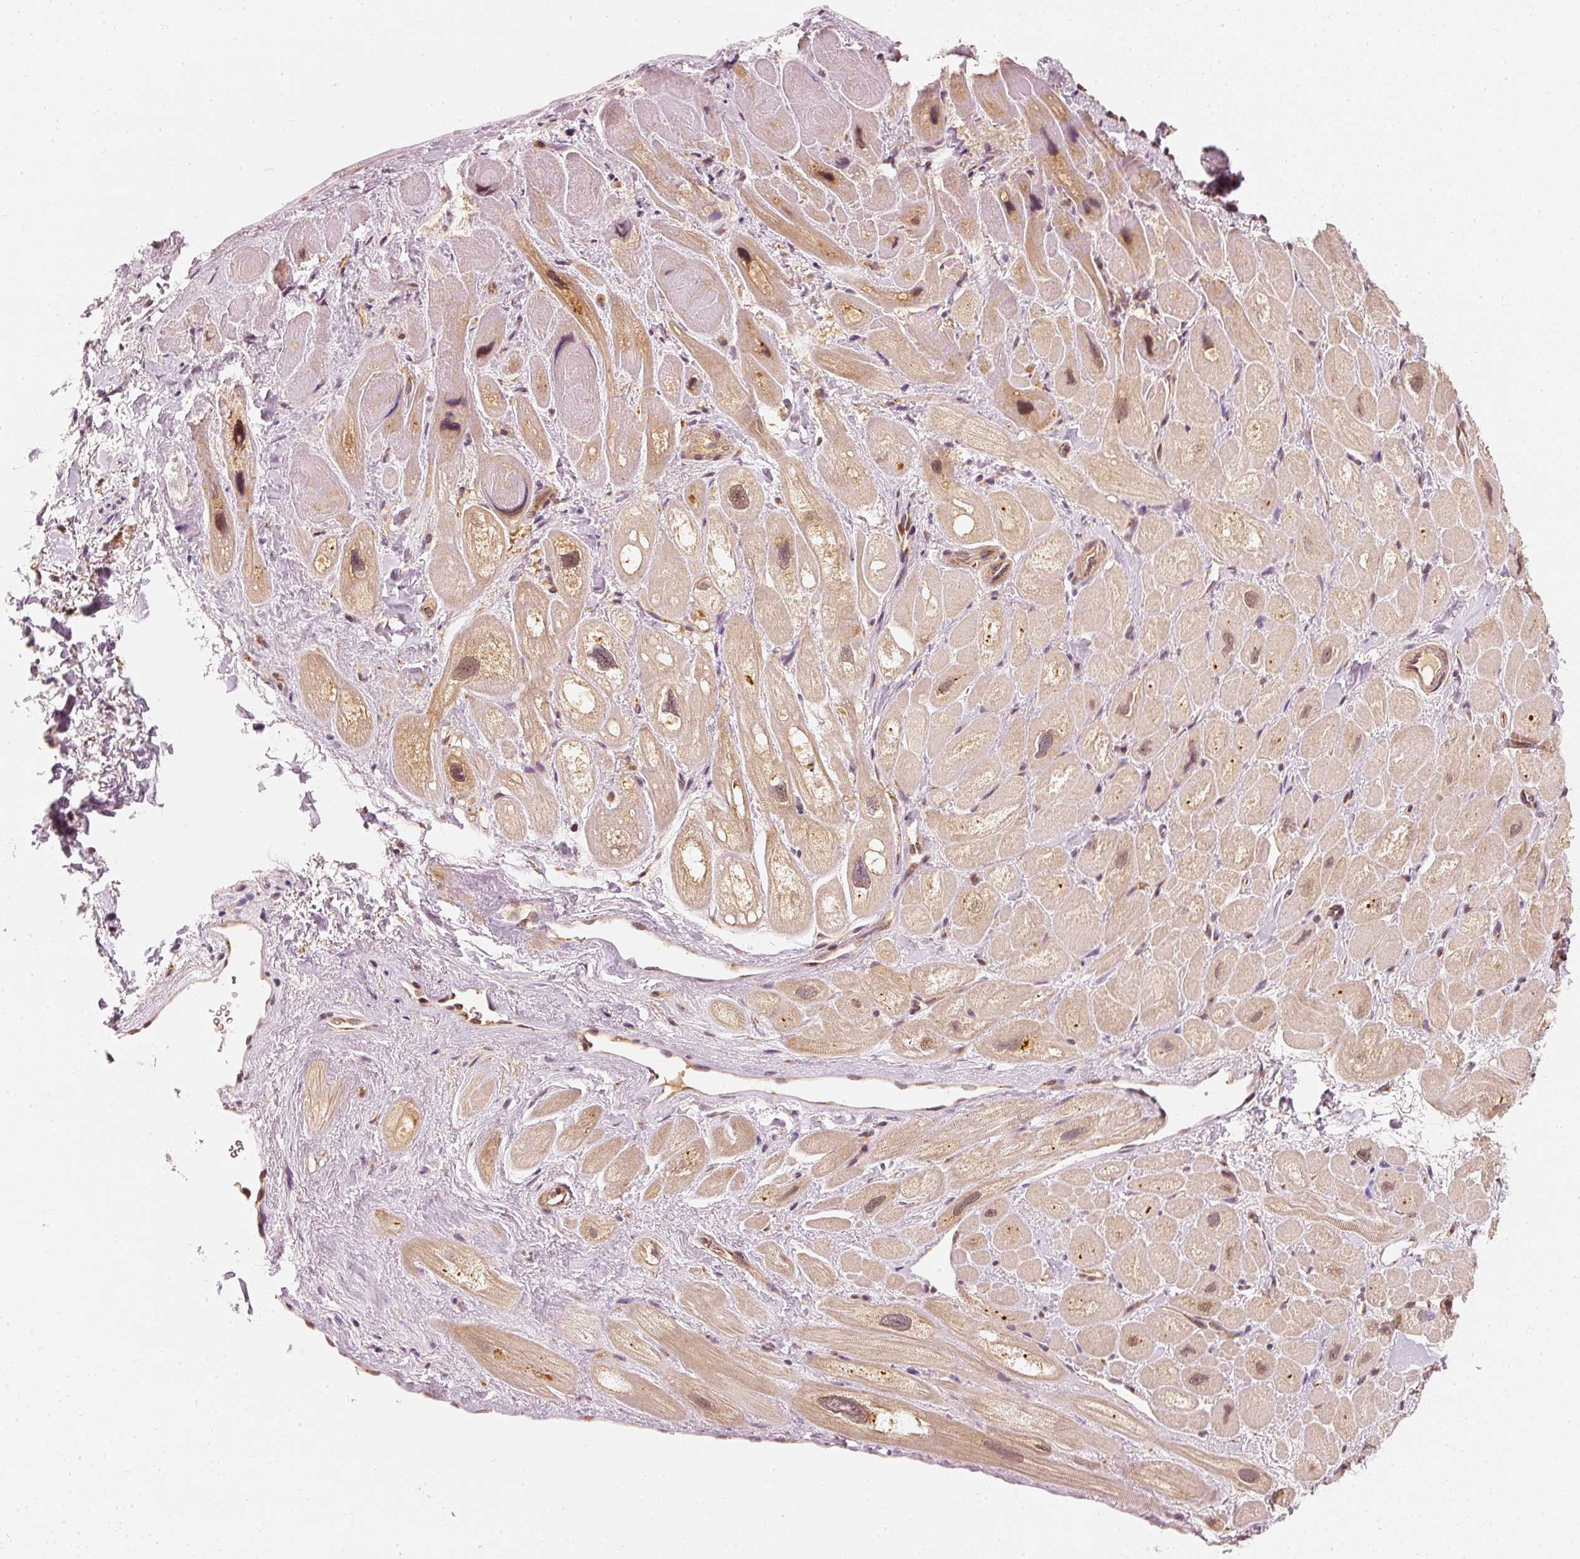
{"staining": {"intensity": "weak", "quantity": "<25%", "location": "cytoplasmic/membranous"}, "tissue": "heart muscle", "cell_type": "Cardiomyocytes", "image_type": "normal", "snomed": [{"axis": "morphology", "description": "Normal tissue, NOS"}, {"axis": "topography", "description": "Heart"}], "caption": "Protein analysis of normal heart muscle exhibits no significant expression in cardiomyocytes. (Stains: DAB immunohistochemistry (IHC) with hematoxylin counter stain, Microscopy: brightfield microscopy at high magnification).", "gene": "EEF1A1", "patient": {"sex": "male", "age": 49}}